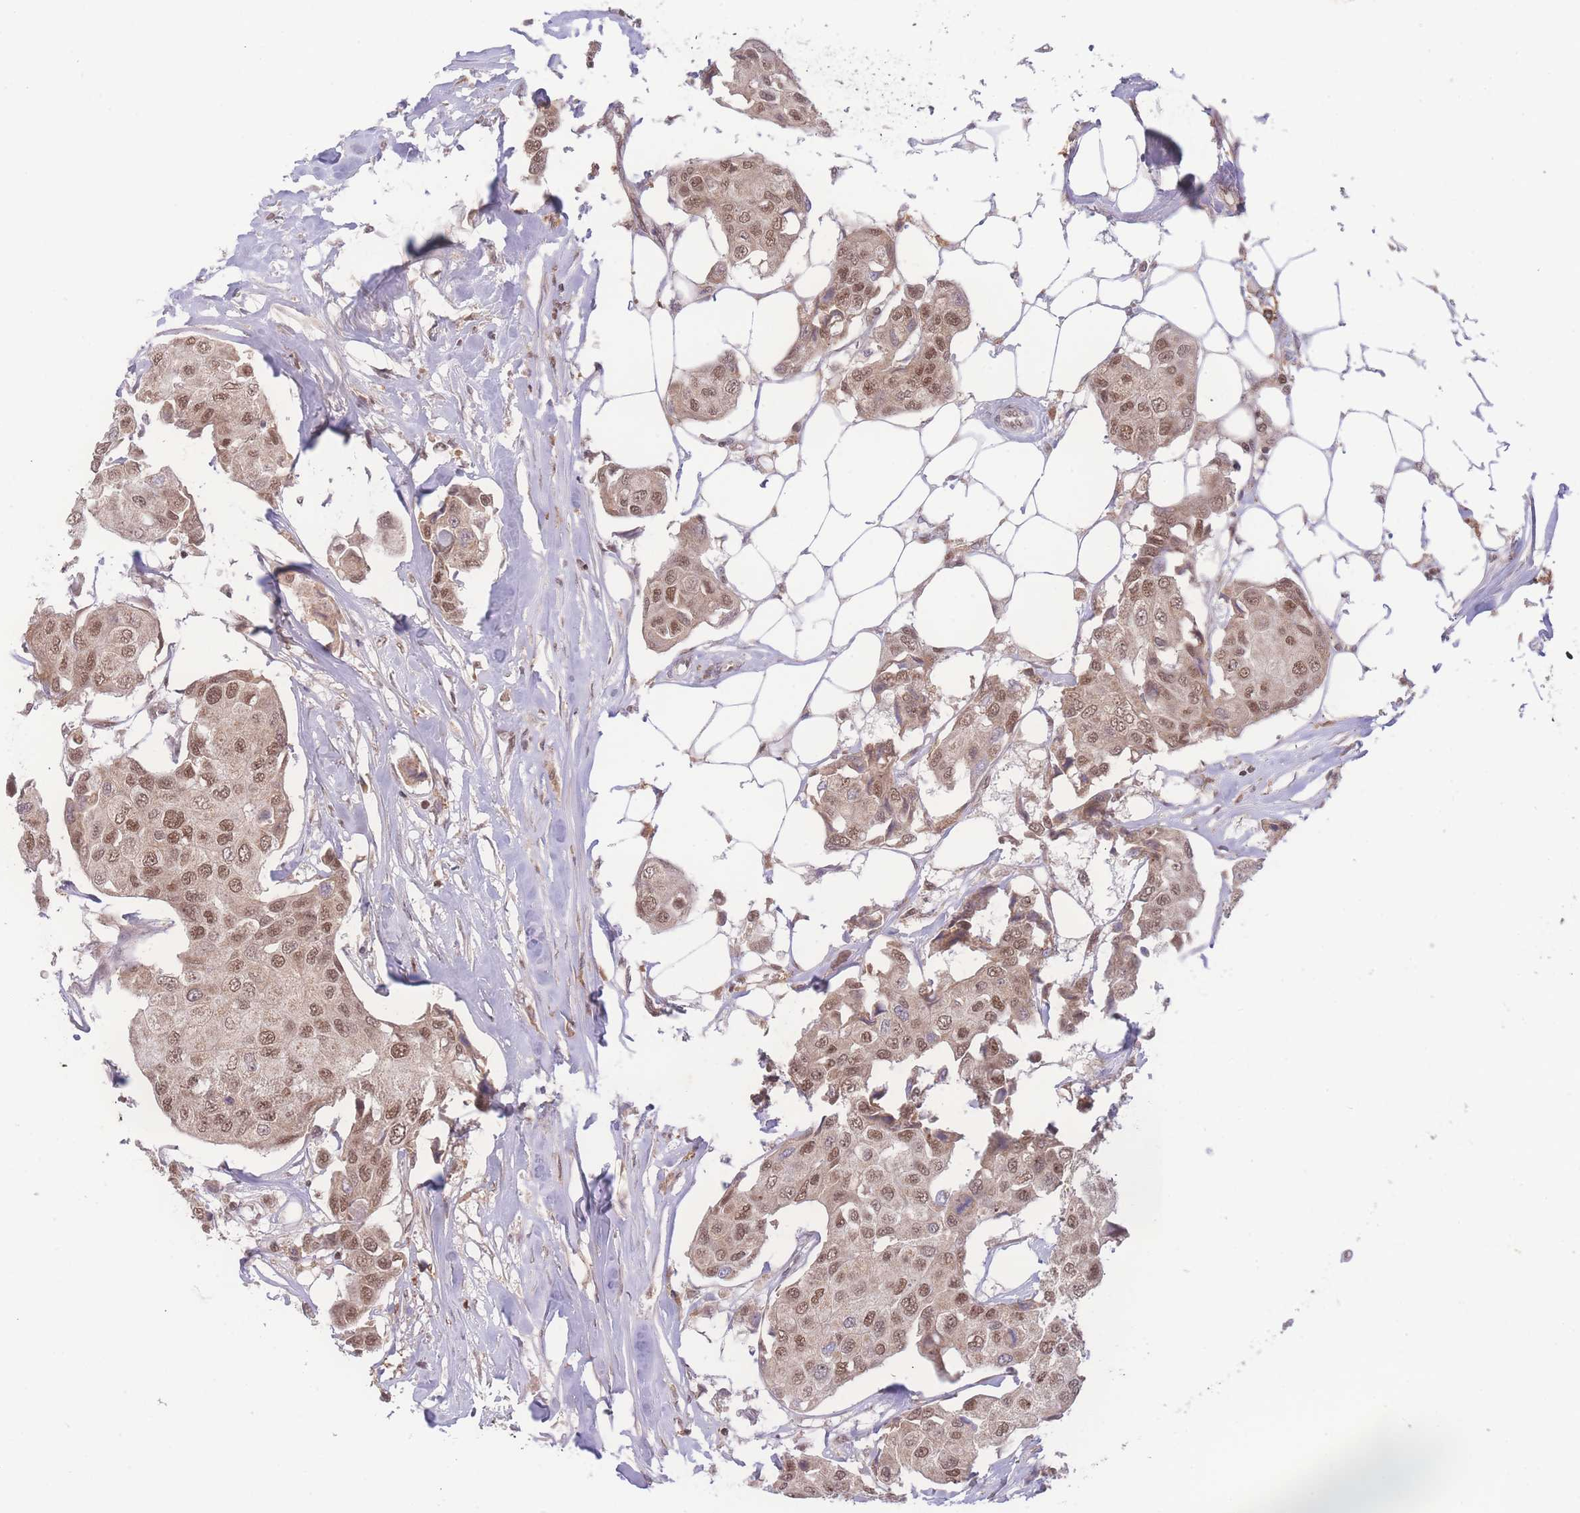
{"staining": {"intensity": "moderate", "quantity": ">75%", "location": "nuclear"}, "tissue": "breast cancer", "cell_type": "Tumor cells", "image_type": "cancer", "snomed": [{"axis": "morphology", "description": "Duct carcinoma"}, {"axis": "topography", "description": "Breast"}, {"axis": "topography", "description": "Lymph node"}], "caption": "IHC photomicrograph of neoplastic tissue: human breast intraductal carcinoma stained using immunohistochemistry (IHC) exhibits medium levels of moderate protein expression localized specifically in the nuclear of tumor cells, appearing as a nuclear brown color.", "gene": "RAVER1", "patient": {"sex": "female", "age": 80}}